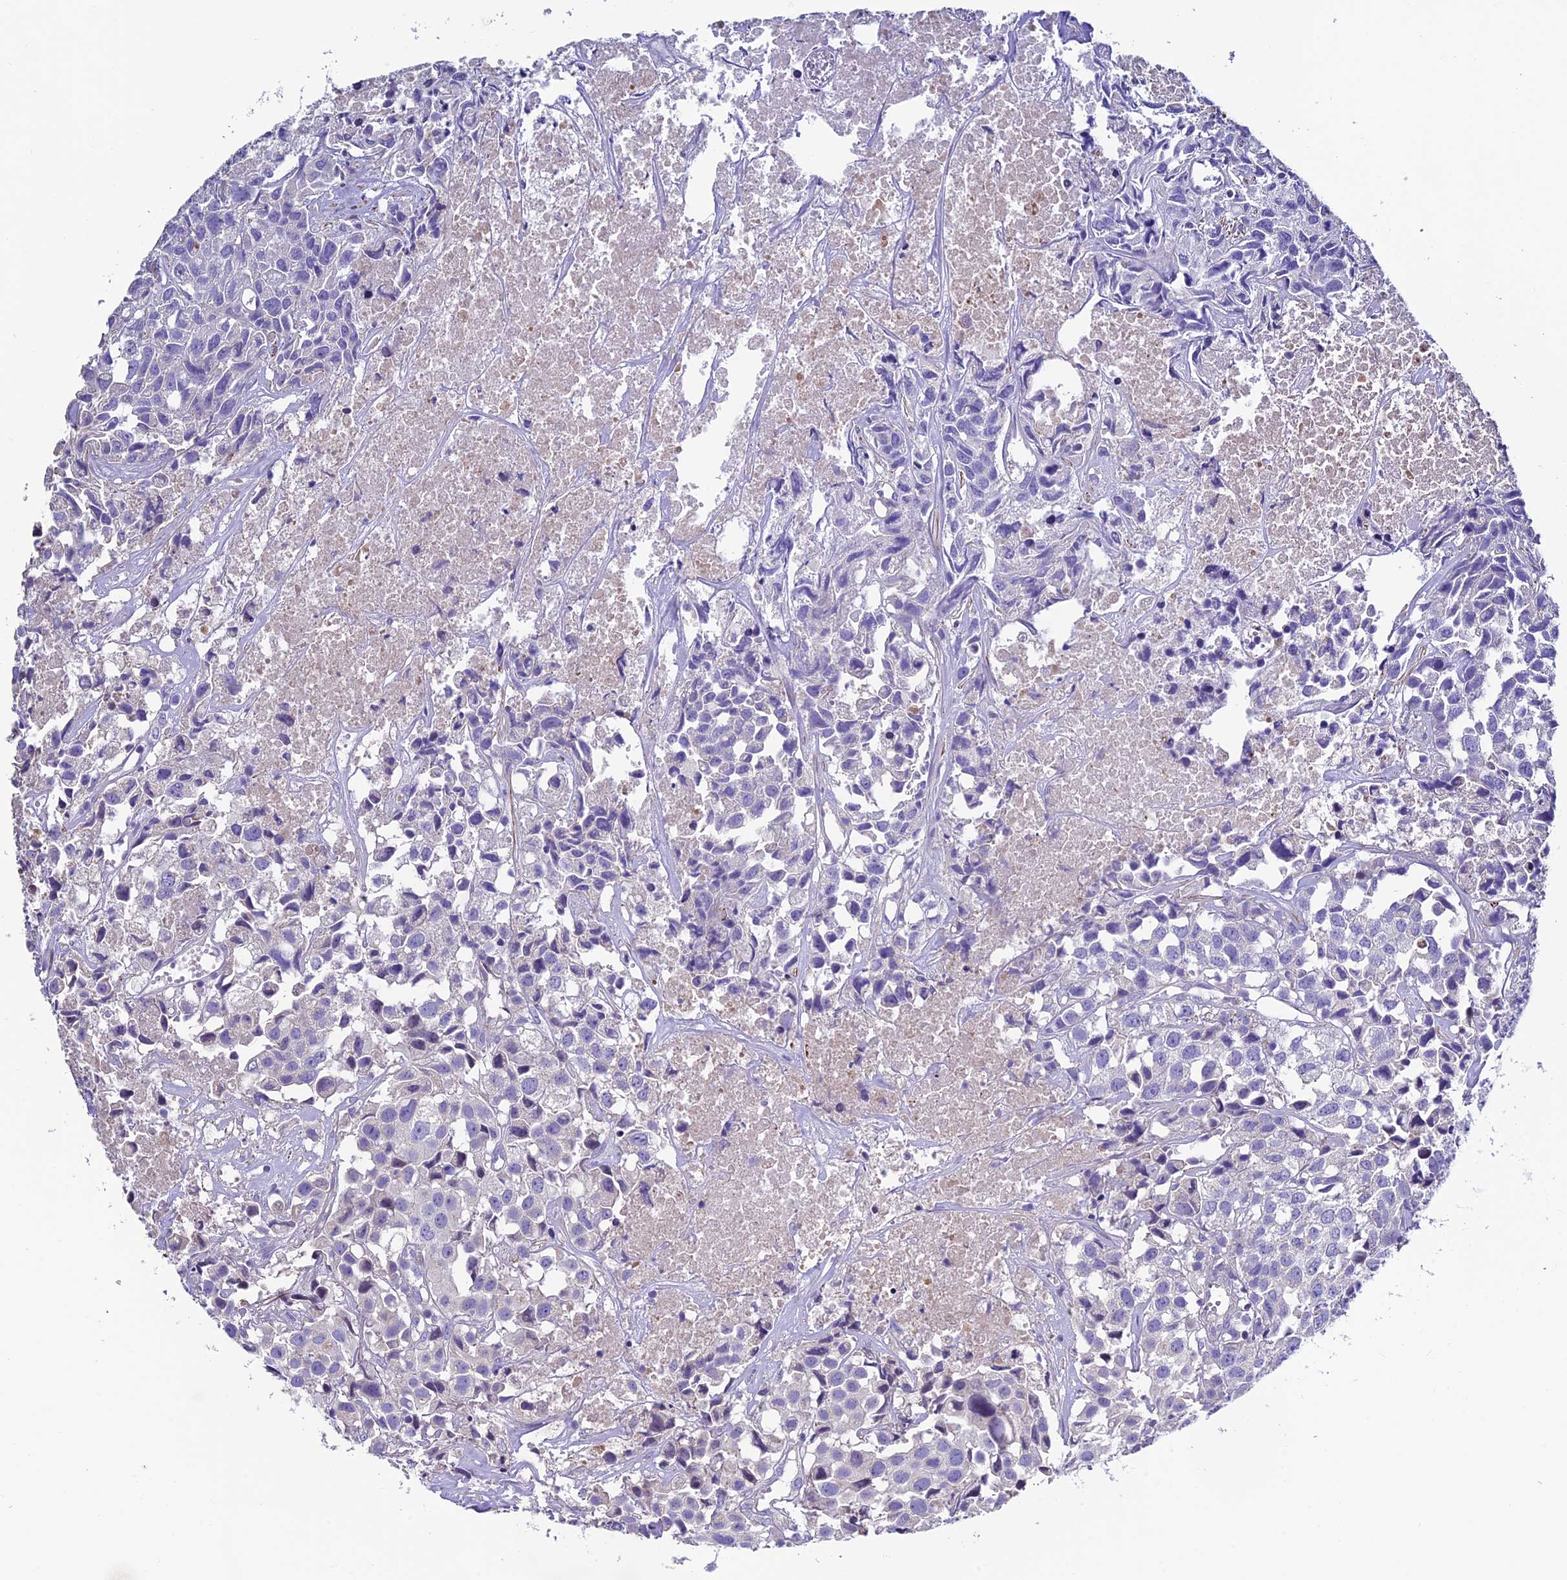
{"staining": {"intensity": "negative", "quantity": "none", "location": "none"}, "tissue": "urothelial cancer", "cell_type": "Tumor cells", "image_type": "cancer", "snomed": [{"axis": "morphology", "description": "Urothelial carcinoma, High grade"}, {"axis": "topography", "description": "Urinary bladder"}], "caption": "Urothelial cancer was stained to show a protein in brown. There is no significant positivity in tumor cells.", "gene": "FAM178B", "patient": {"sex": "female", "age": 75}}